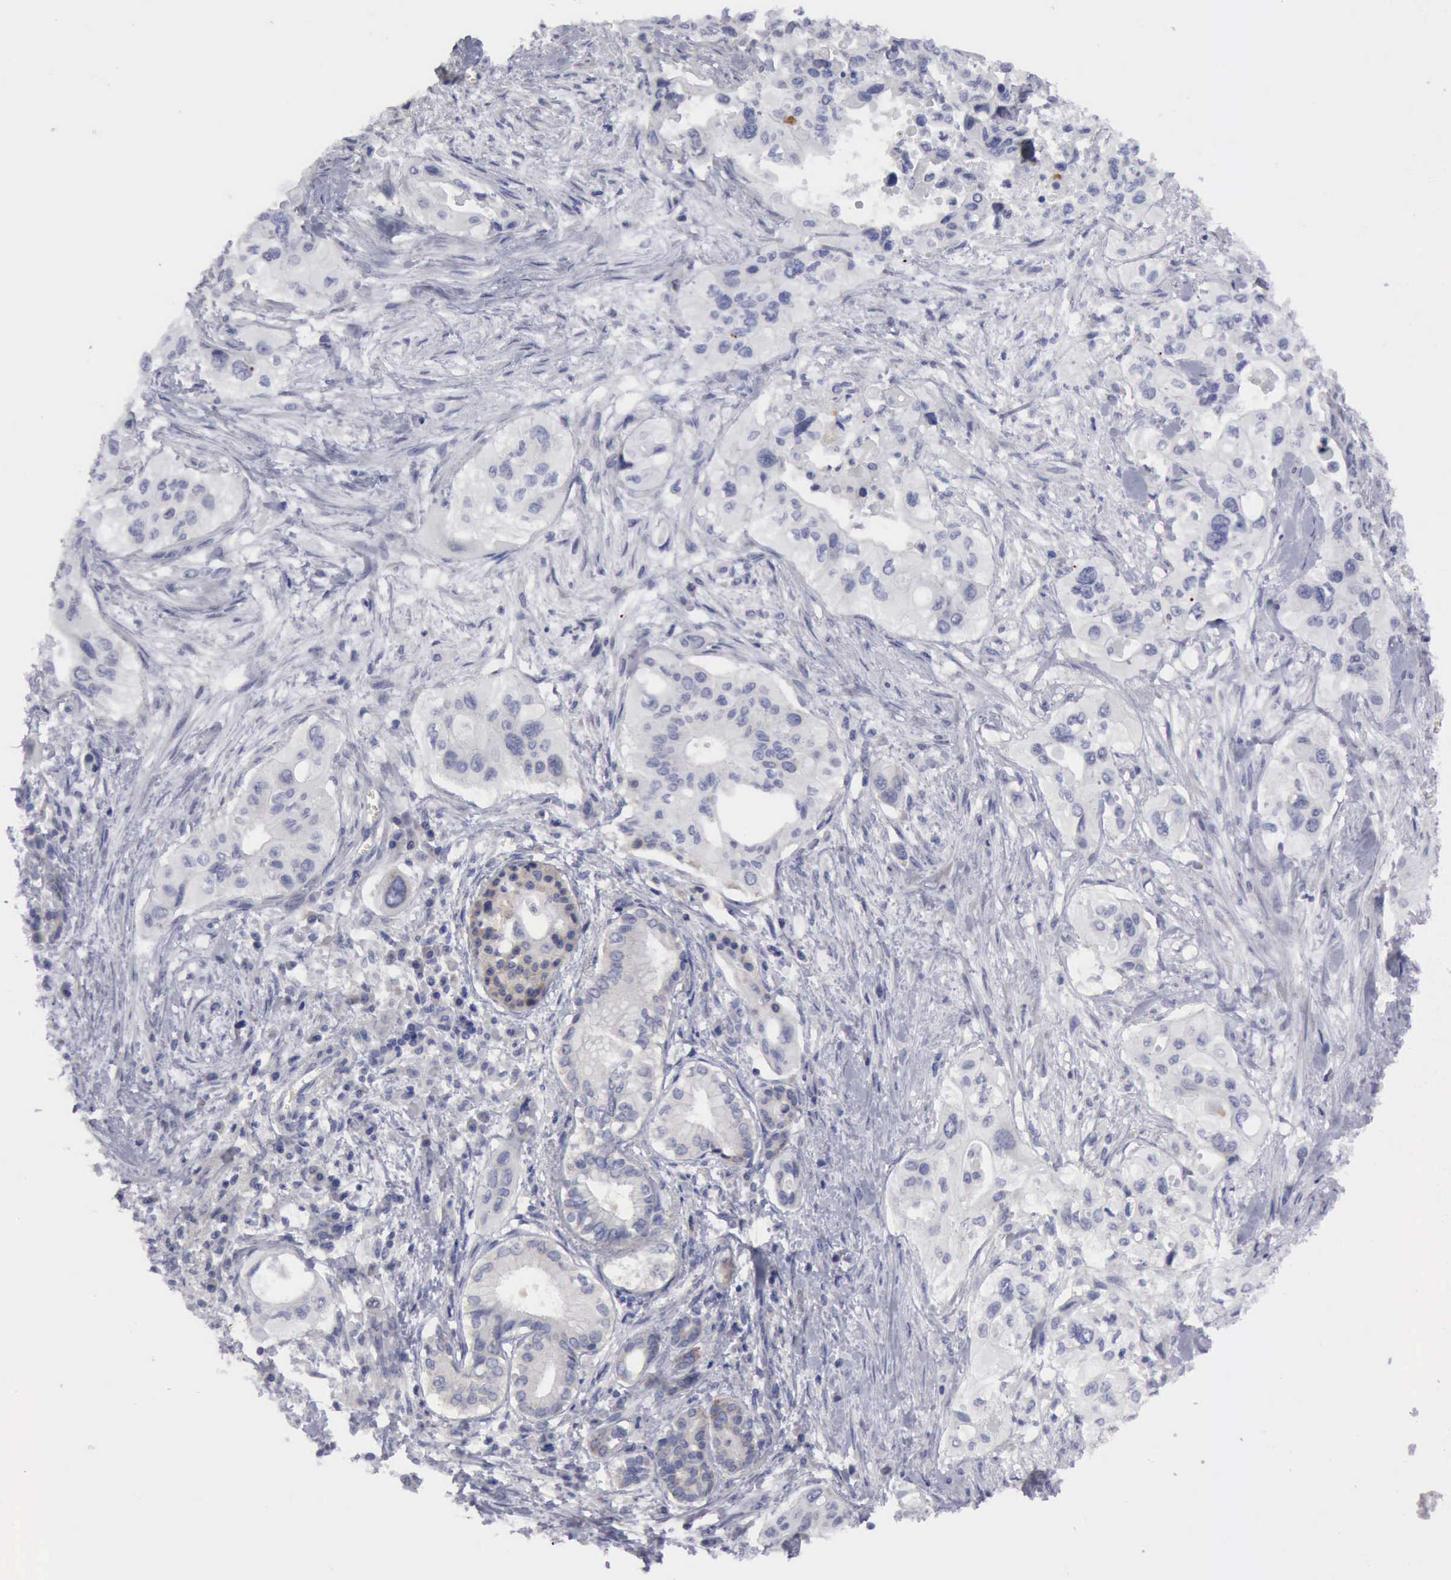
{"staining": {"intensity": "negative", "quantity": "none", "location": "none"}, "tissue": "pancreatic cancer", "cell_type": "Tumor cells", "image_type": "cancer", "snomed": [{"axis": "morphology", "description": "Adenocarcinoma, NOS"}, {"axis": "topography", "description": "Pancreas"}], "caption": "The histopathology image exhibits no significant expression in tumor cells of pancreatic cancer.", "gene": "TXLNG", "patient": {"sex": "male", "age": 77}}